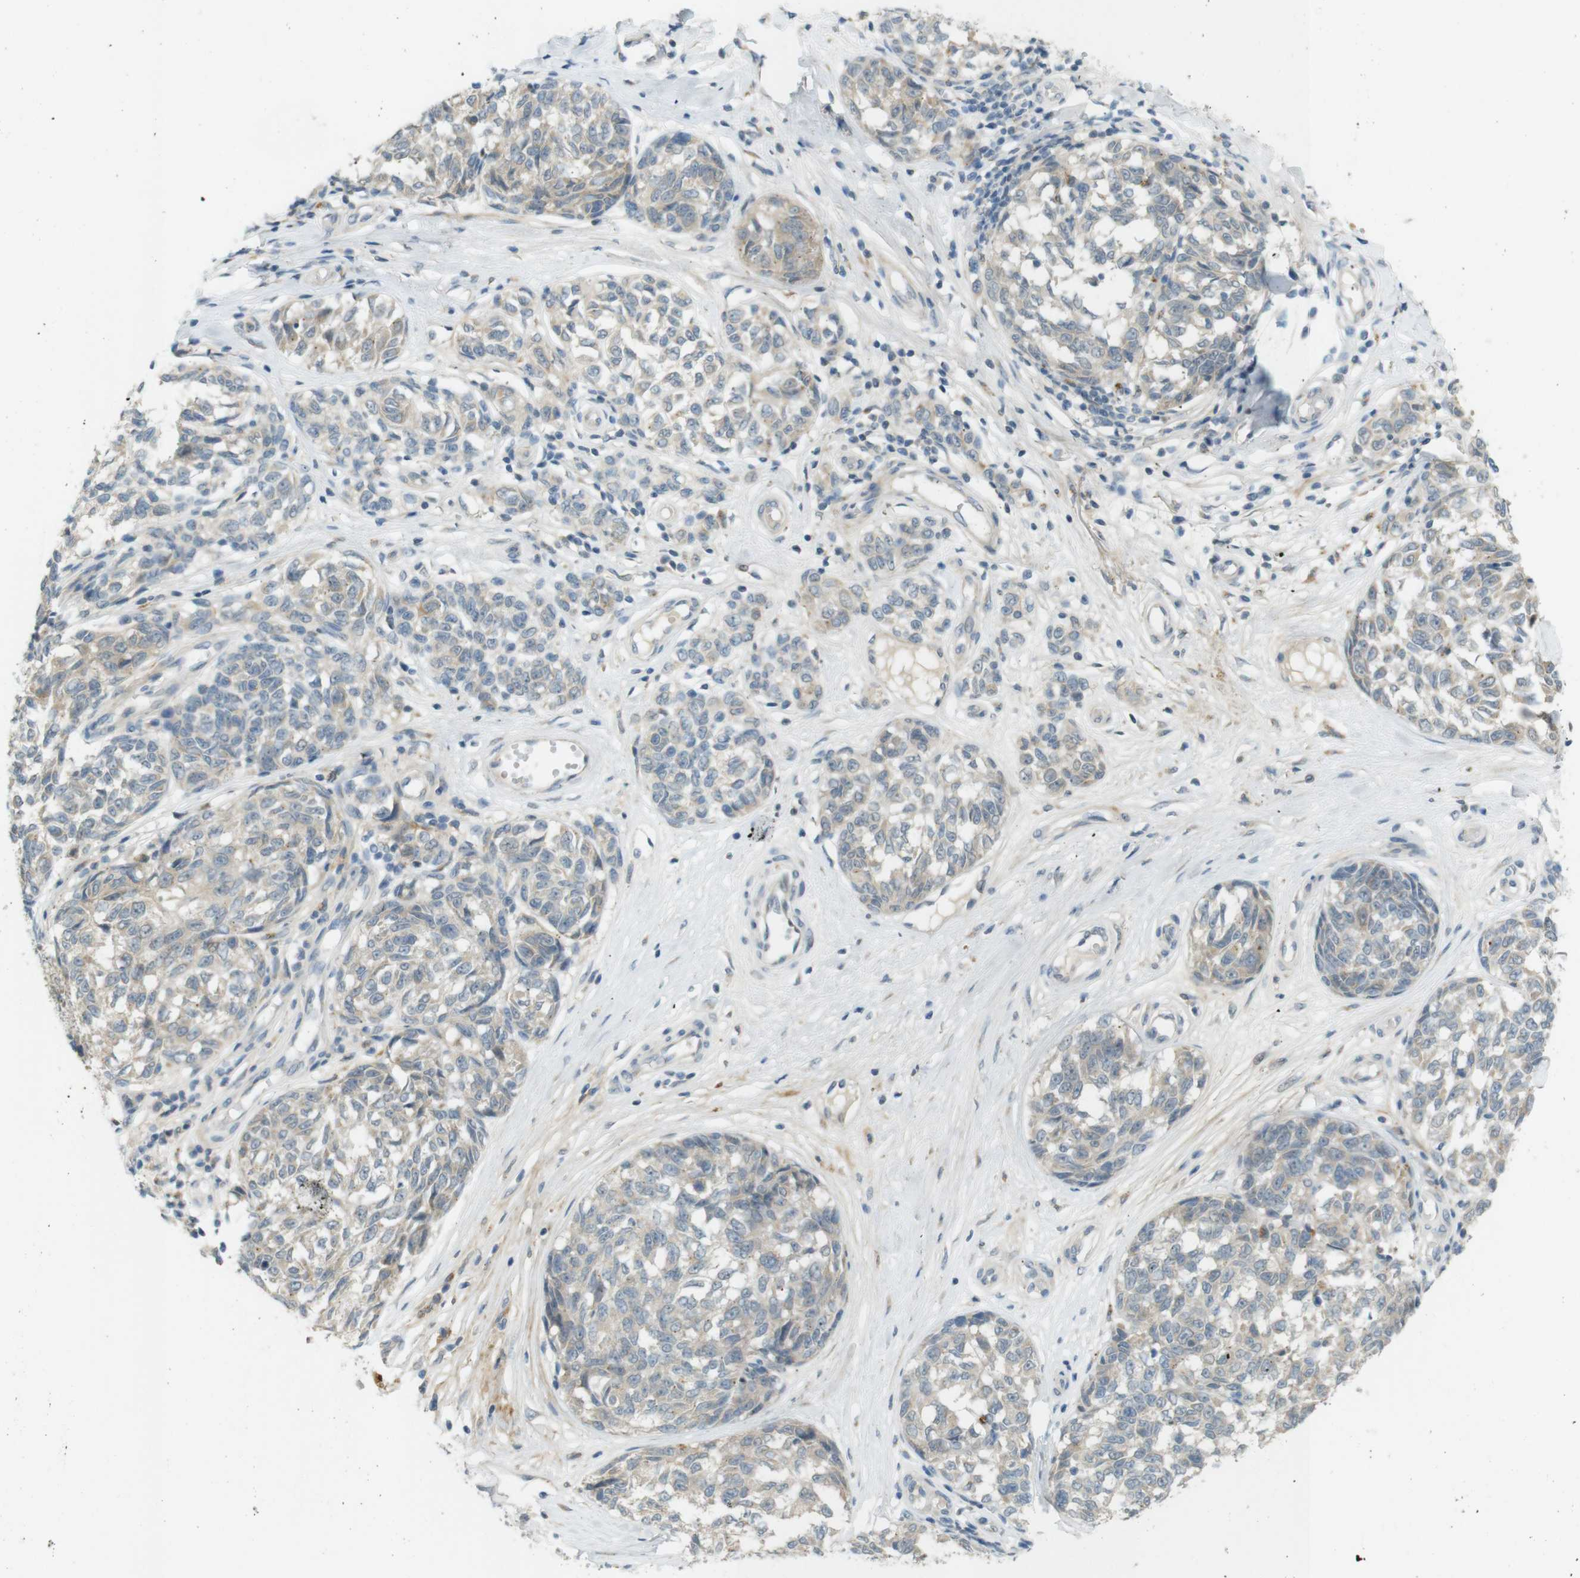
{"staining": {"intensity": "weak", "quantity": ">75%", "location": "cytoplasmic/membranous"}, "tissue": "melanoma", "cell_type": "Tumor cells", "image_type": "cancer", "snomed": [{"axis": "morphology", "description": "Malignant melanoma, NOS"}, {"axis": "topography", "description": "Skin"}], "caption": "A low amount of weak cytoplasmic/membranous positivity is present in about >75% of tumor cells in malignant melanoma tissue. (Stains: DAB (3,3'-diaminobenzidine) in brown, nuclei in blue, Microscopy: brightfield microscopy at high magnification).", "gene": "UGT8", "patient": {"sex": "female", "age": 64}}